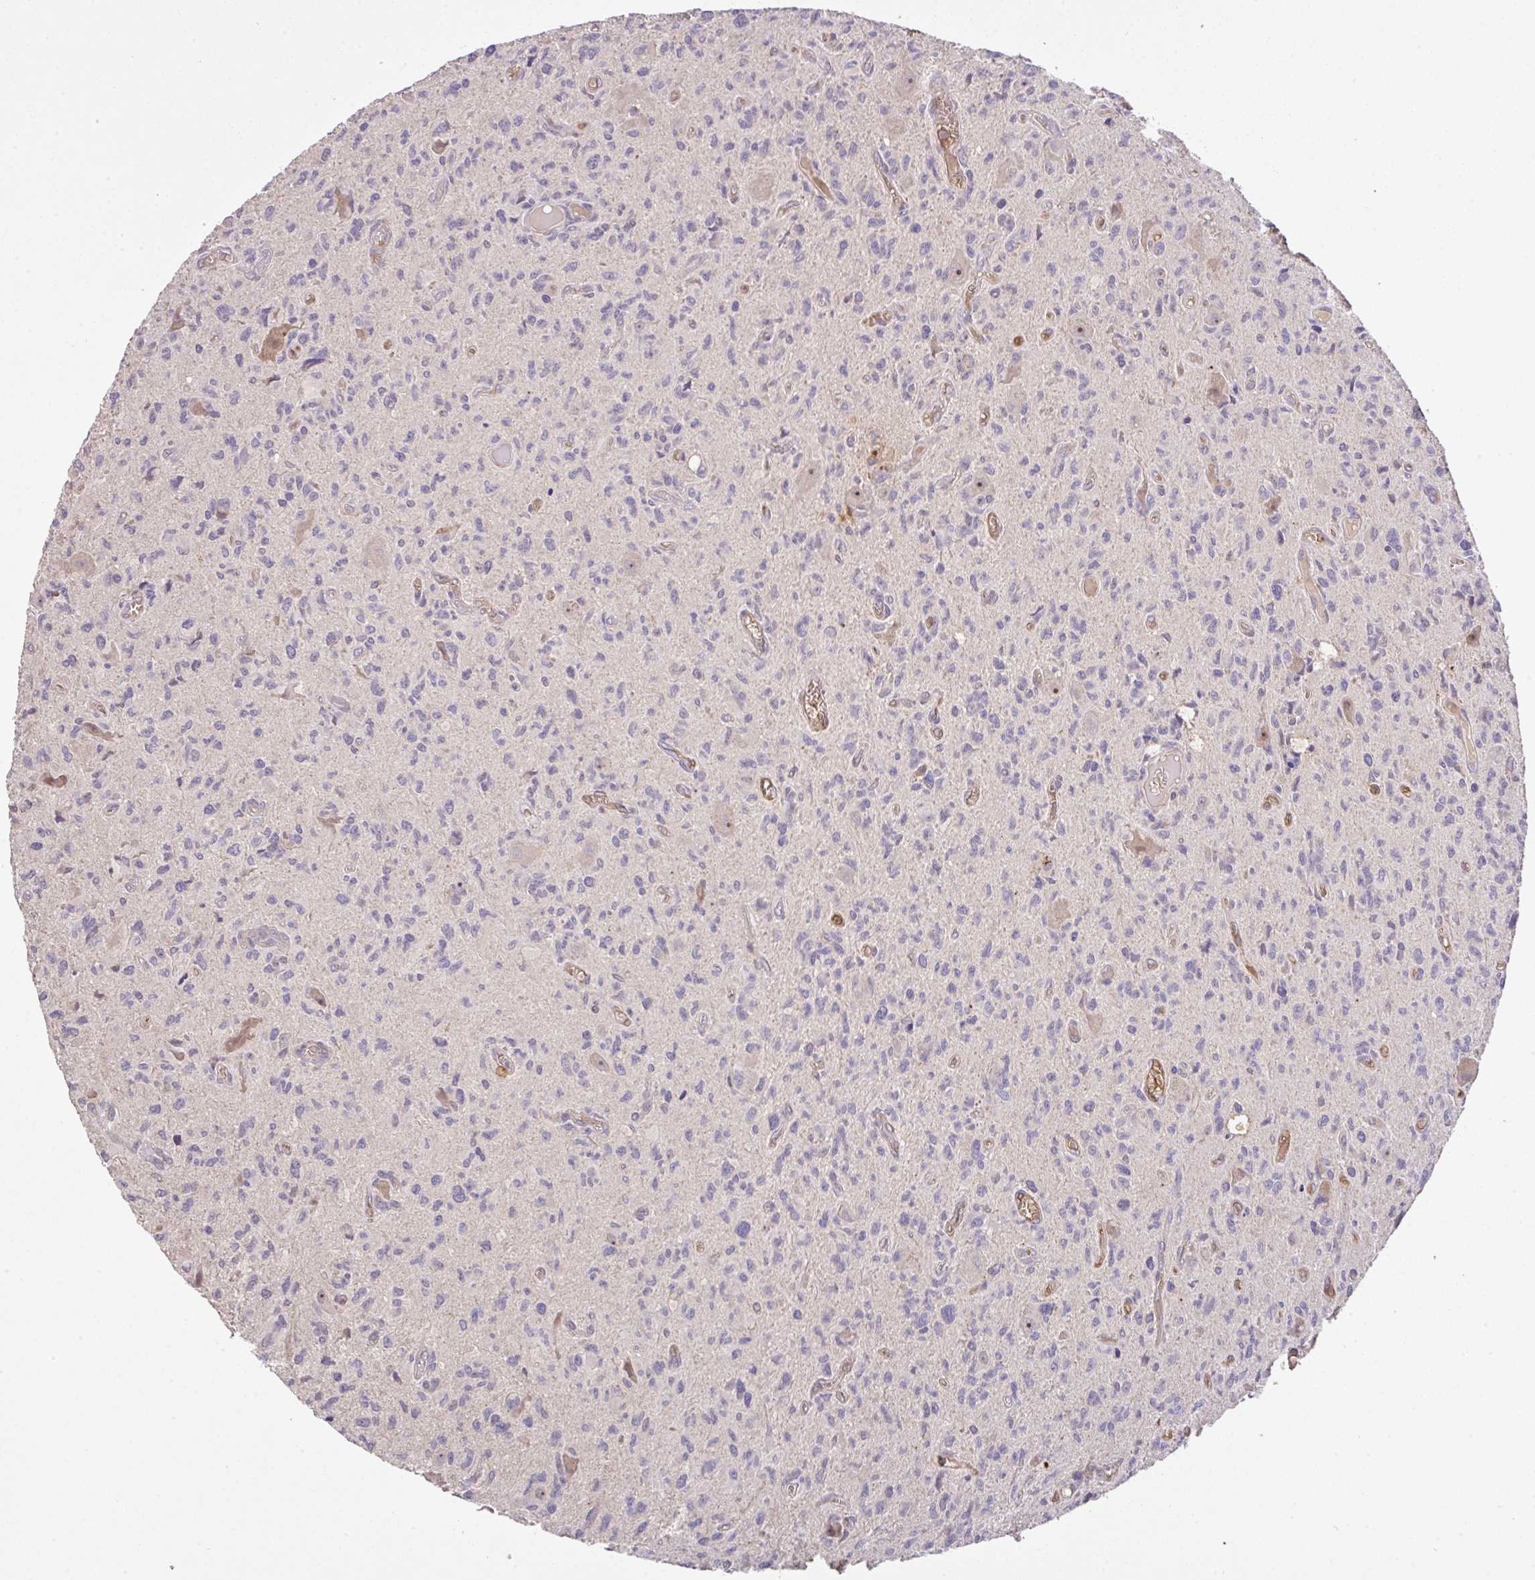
{"staining": {"intensity": "negative", "quantity": "none", "location": "none"}, "tissue": "glioma", "cell_type": "Tumor cells", "image_type": "cancer", "snomed": [{"axis": "morphology", "description": "Glioma, malignant, High grade"}, {"axis": "topography", "description": "Brain"}], "caption": "An immunohistochemistry photomicrograph of glioma is shown. There is no staining in tumor cells of glioma.", "gene": "C1QTNF9B", "patient": {"sex": "male", "age": 76}}